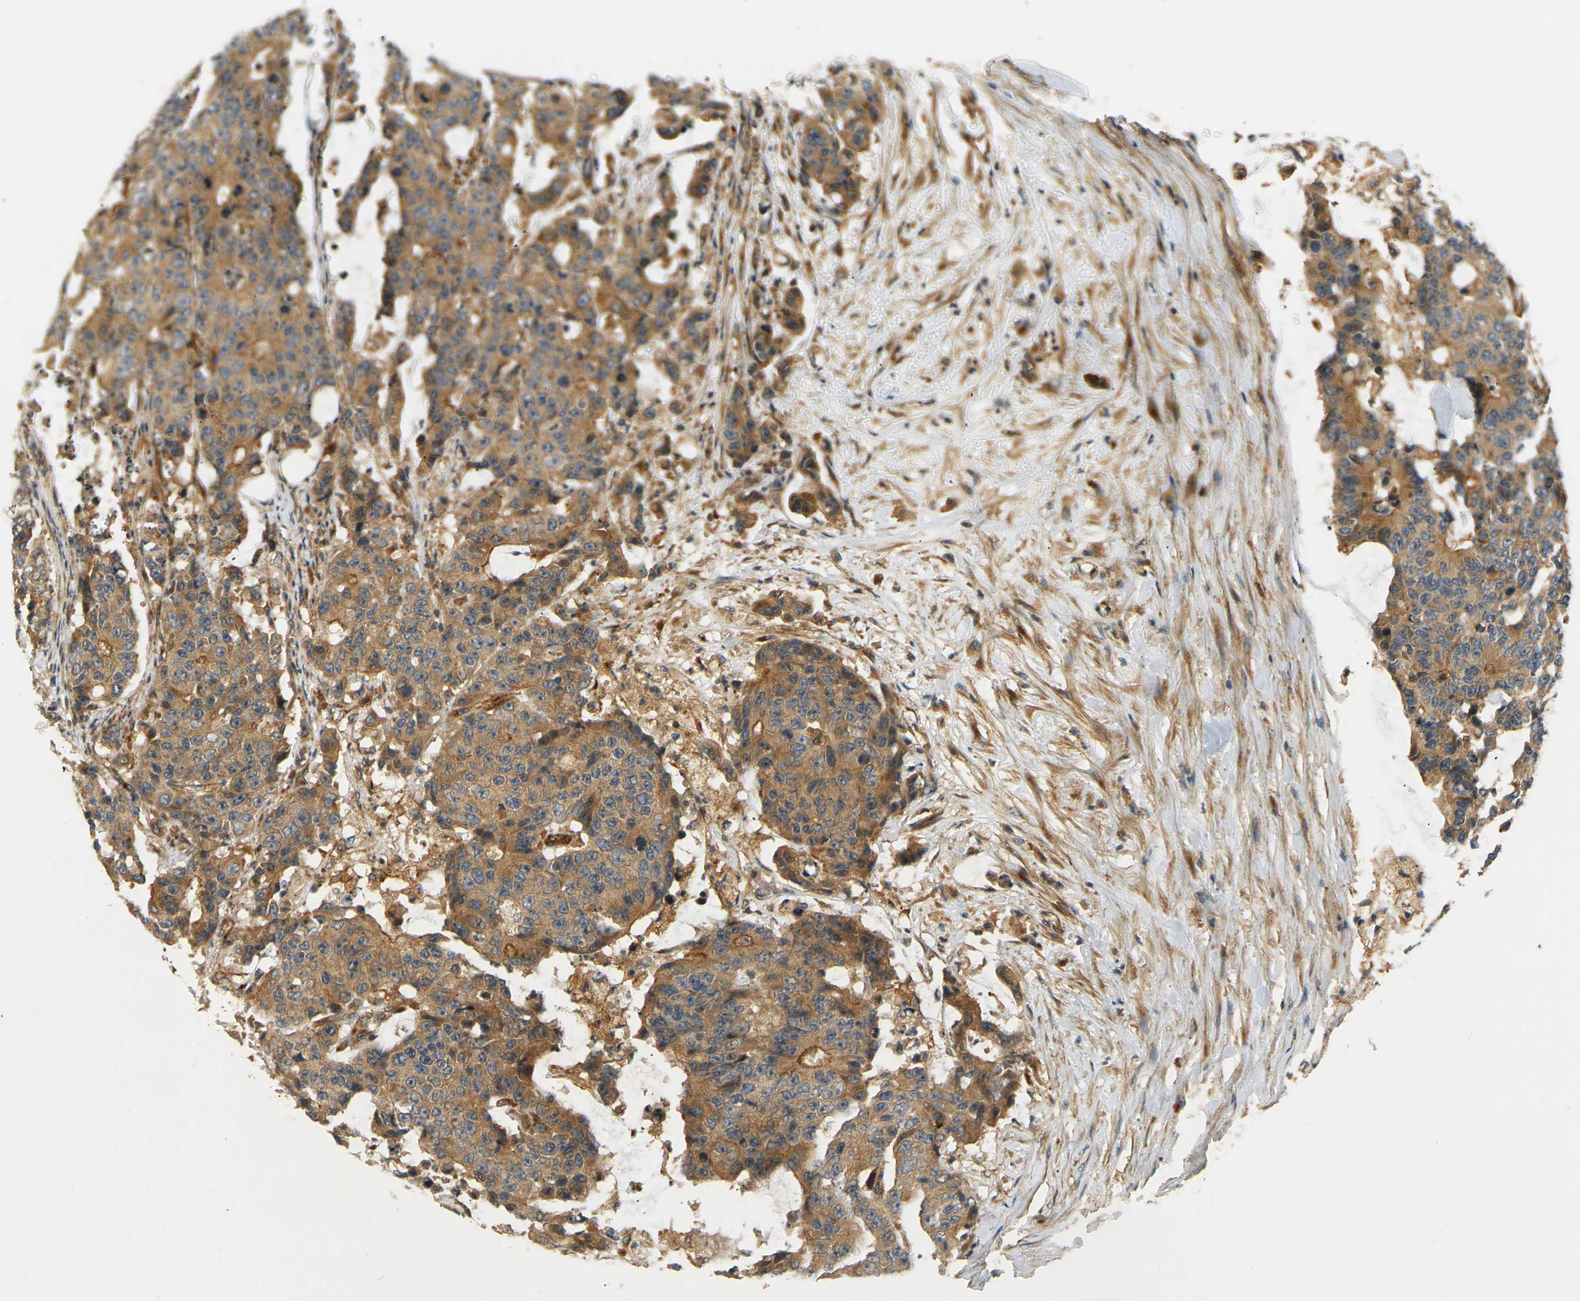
{"staining": {"intensity": "moderate", "quantity": ">75%", "location": "cytoplasmic/membranous"}, "tissue": "colorectal cancer", "cell_type": "Tumor cells", "image_type": "cancer", "snomed": [{"axis": "morphology", "description": "Adenocarcinoma, NOS"}, {"axis": "topography", "description": "Colon"}], "caption": "A medium amount of moderate cytoplasmic/membranous staining is present in about >75% of tumor cells in adenocarcinoma (colorectal) tissue. The protein is shown in brown color, while the nuclei are stained blue.", "gene": "LRCH3", "patient": {"sex": "female", "age": 86}}